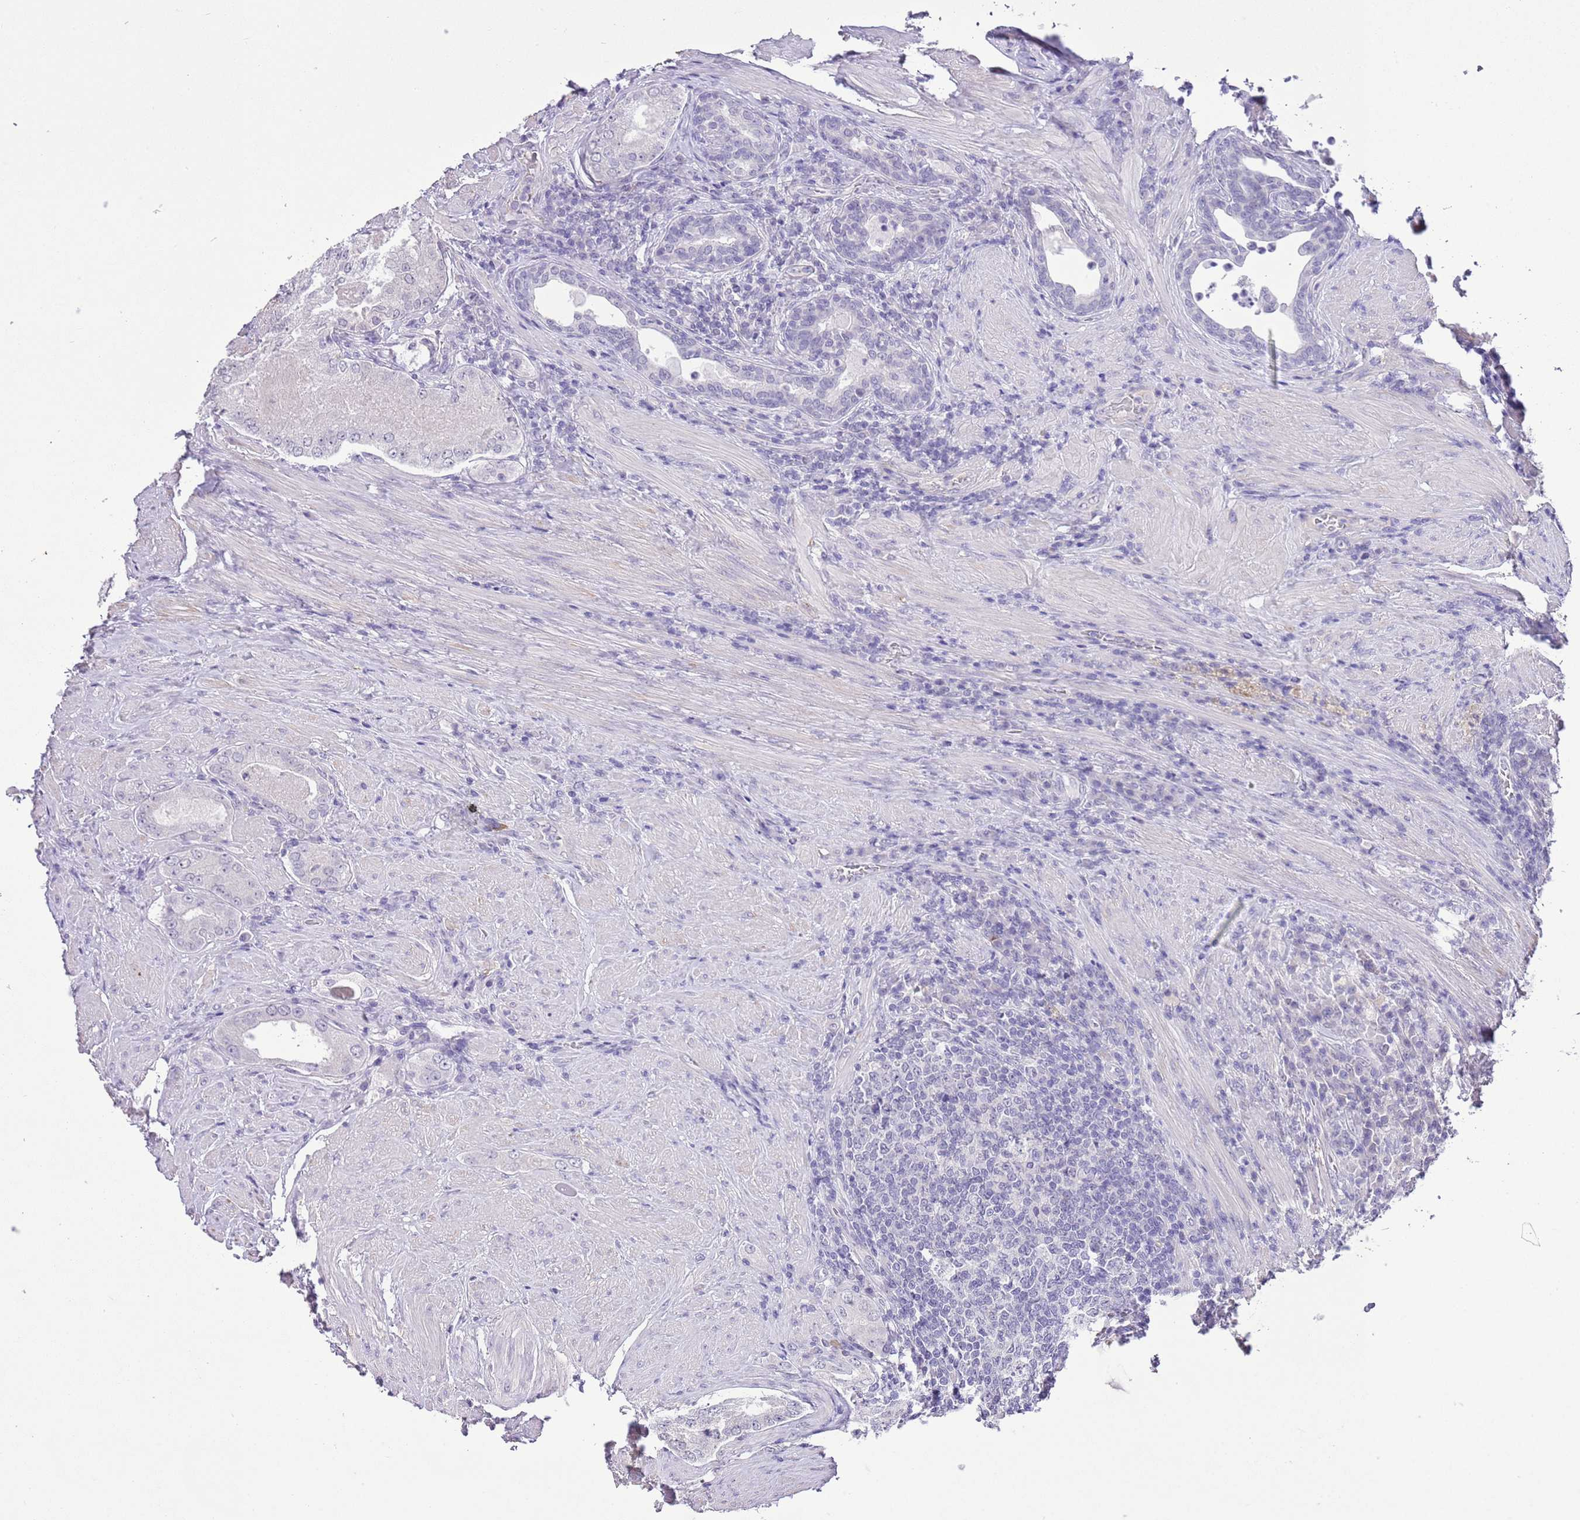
{"staining": {"intensity": "negative", "quantity": "none", "location": "none"}, "tissue": "prostate cancer", "cell_type": "Tumor cells", "image_type": "cancer", "snomed": [{"axis": "morphology", "description": "Adenocarcinoma, Low grade"}, {"axis": "topography", "description": "Prostate"}], "caption": "Protein analysis of low-grade adenocarcinoma (prostate) exhibits no significant expression in tumor cells. (Immunohistochemistry, brightfield microscopy, high magnification).", "gene": "MIDN", "patient": {"sex": "male", "age": 68}}